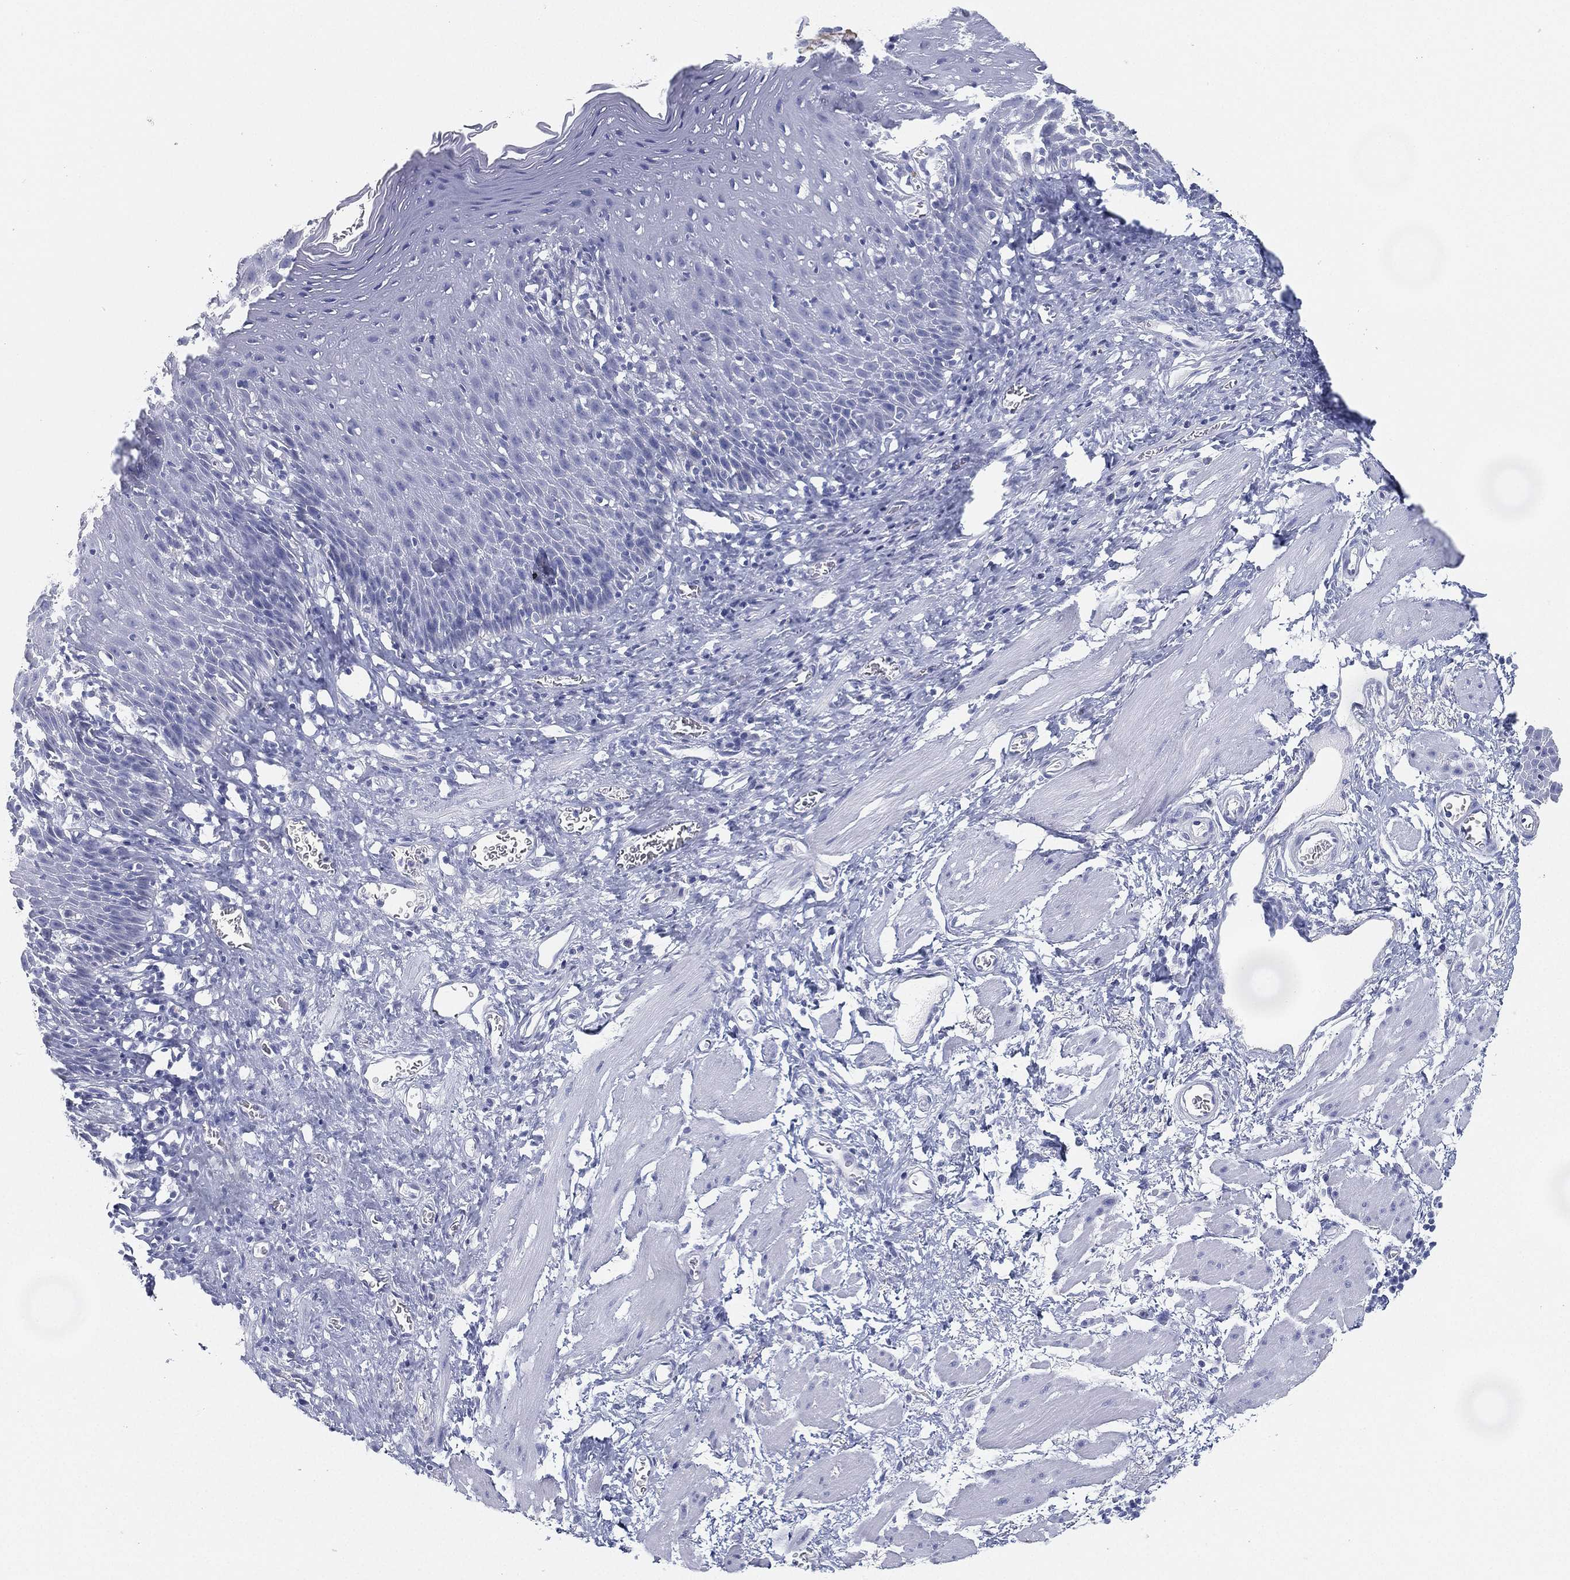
{"staining": {"intensity": "negative", "quantity": "none", "location": "none"}, "tissue": "esophagus", "cell_type": "Squamous epithelial cells", "image_type": "normal", "snomed": [{"axis": "morphology", "description": "Normal tissue, NOS"}, {"axis": "morphology", "description": "Adenocarcinoma, NOS"}, {"axis": "topography", "description": "Esophagus"}, {"axis": "topography", "description": "Stomach, upper"}], "caption": "An immunohistochemistry (IHC) histopathology image of unremarkable esophagus is shown. There is no staining in squamous epithelial cells of esophagus.", "gene": "GPR61", "patient": {"sex": "male", "age": 74}}